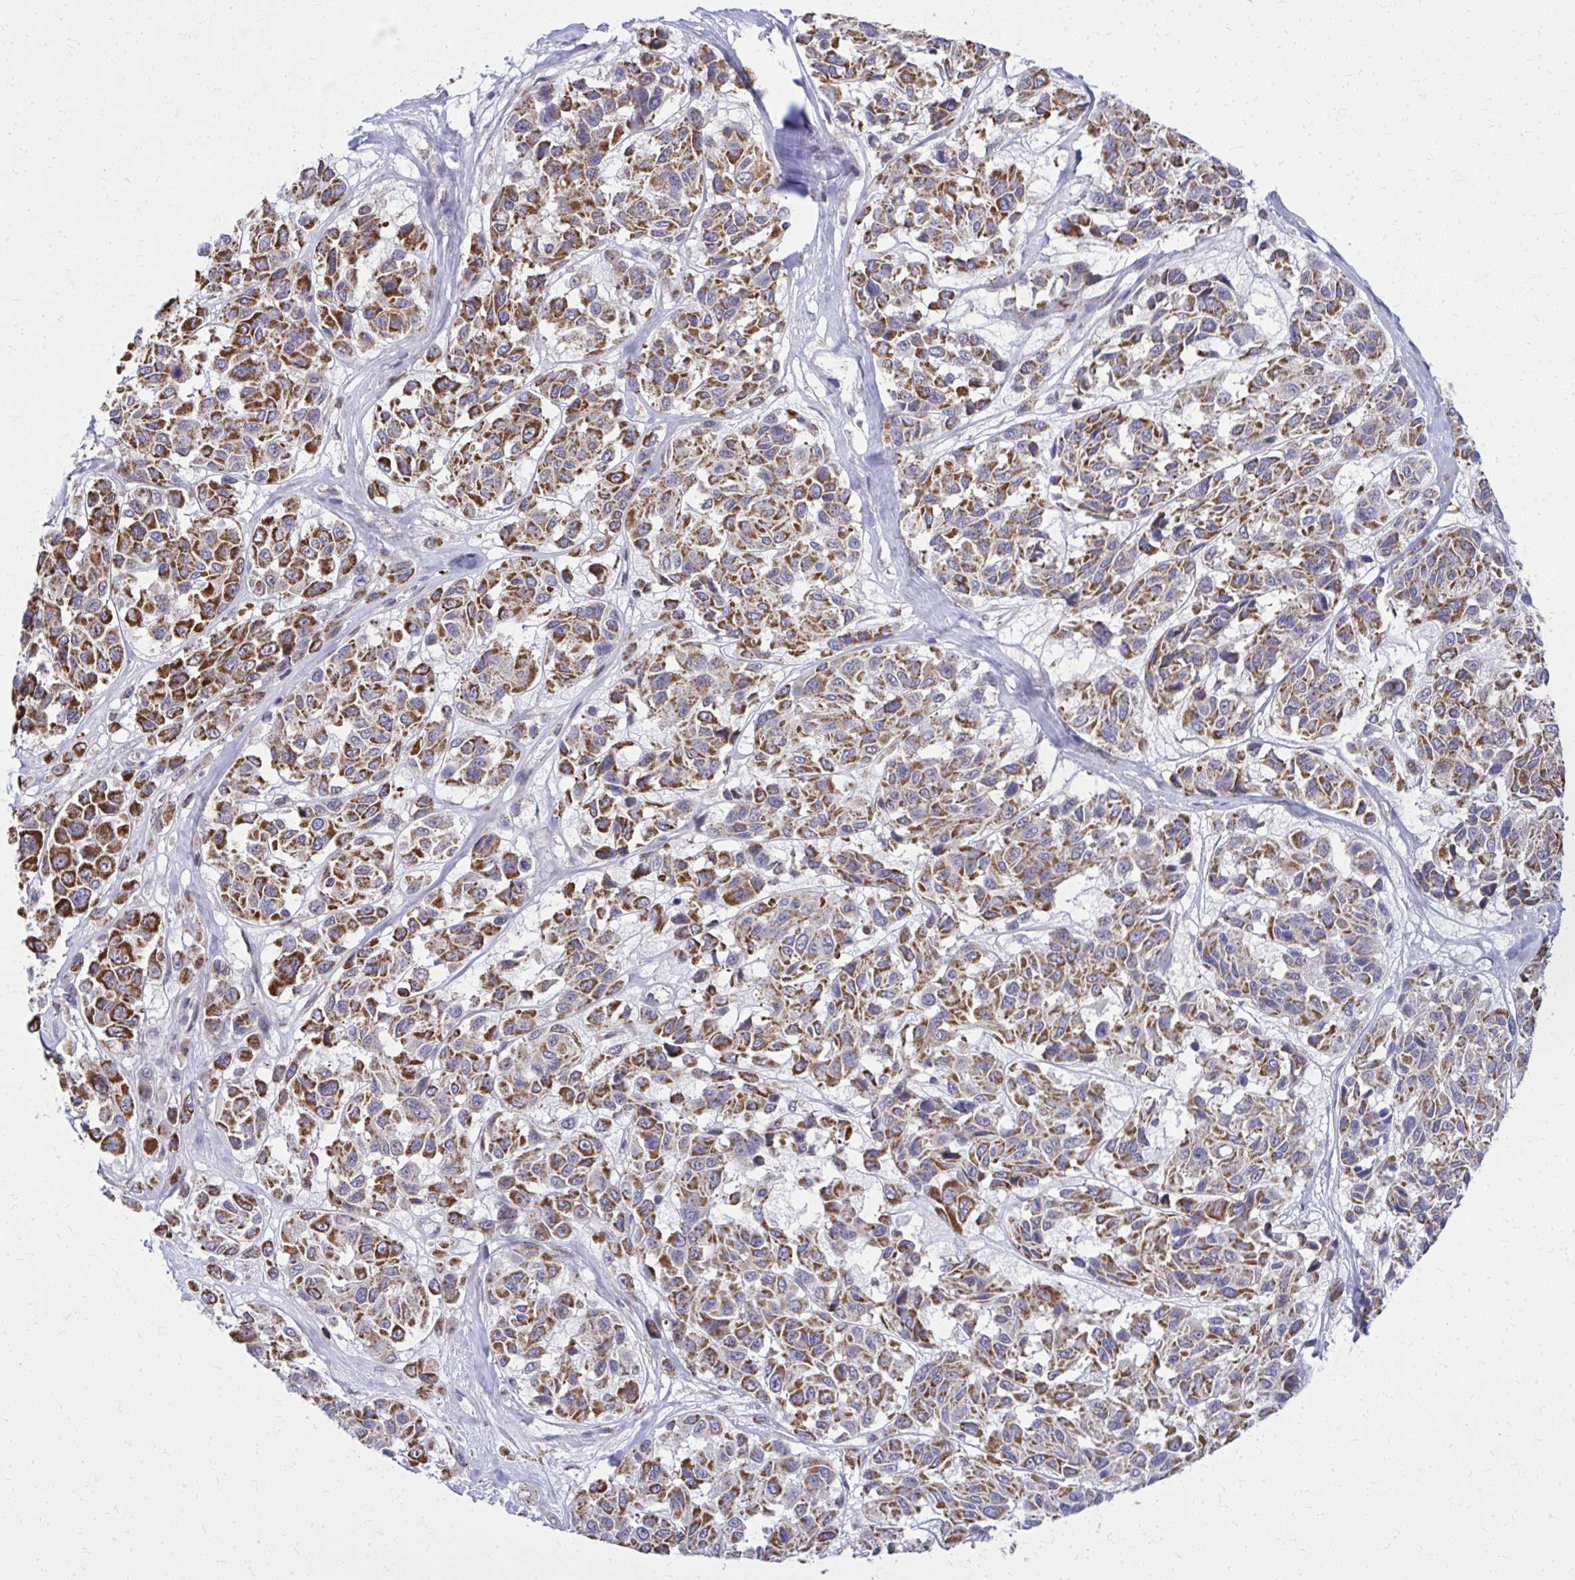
{"staining": {"intensity": "strong", "quantity": ">75%", "location": "cytoplasmic/membranous"}, "tissue": "melanoma", "cell_type": "Tumor cells", "image_type": "cancer", "snomed": [{"axis": "morphology", "description": "Malignant melanoma, NOS"}, {"axis": "topography", "description": "Skin"}], "caption": "IHC of malignant melanoma shows high levels of strong cytoplasmic/membranous expression in approximately >75% of tumor cells.", "gene": "ZNF362", "patient": {"sex": "female", "age": 66}}